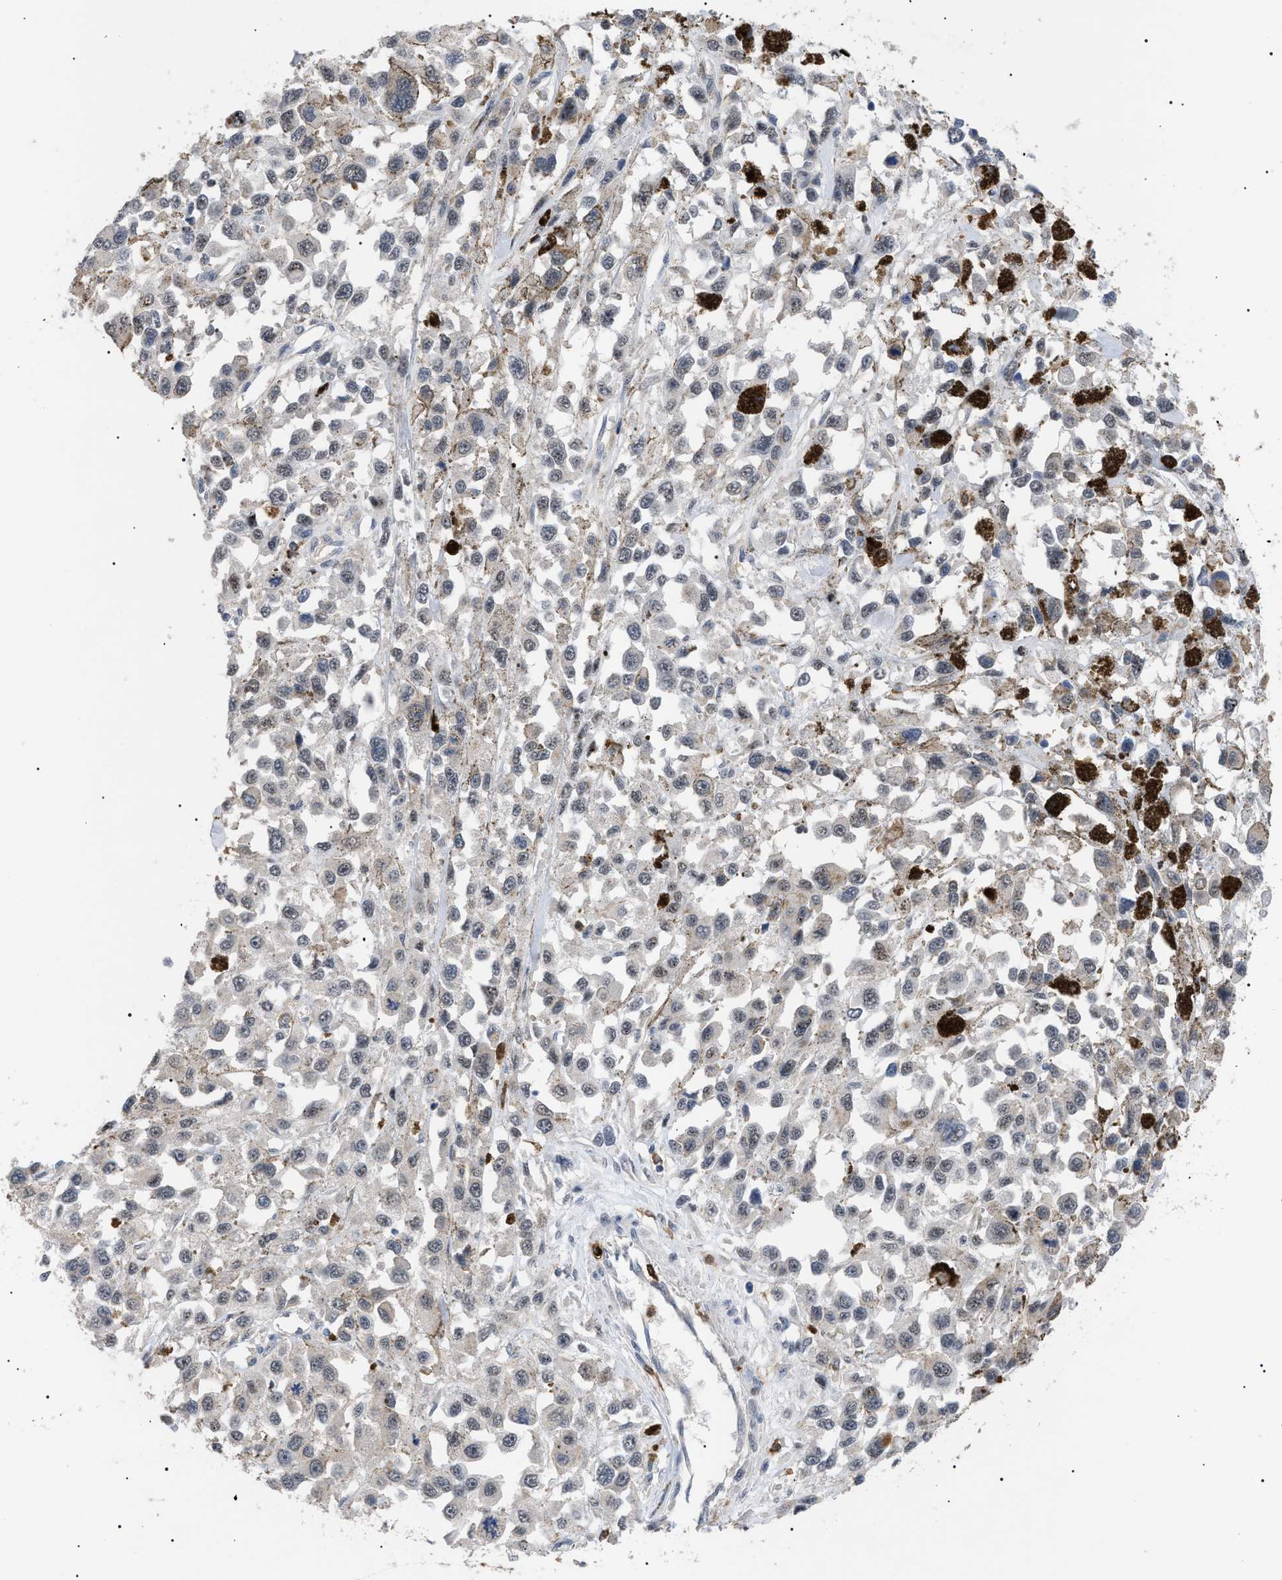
{"staining": {"intensity": "weak", "quantity": "<25%", "location": "cytoplasmic/membranous"}, "tissue": "melanoma", "cell_type": "Tumor cells", "image_type": "cancer", "snomed": [{"axis": "morphology", "description": "Malignant melanoma, Metastatic site"}, {"axis": "topography", "description": "Lymph node"}], "caption": "Photomicrograph shows no protein expression in tumor cells of malignant melanoma (metastatic site) tissue.", "gene": "CD300A", "patient": {"sex": "male", "age": 59}}